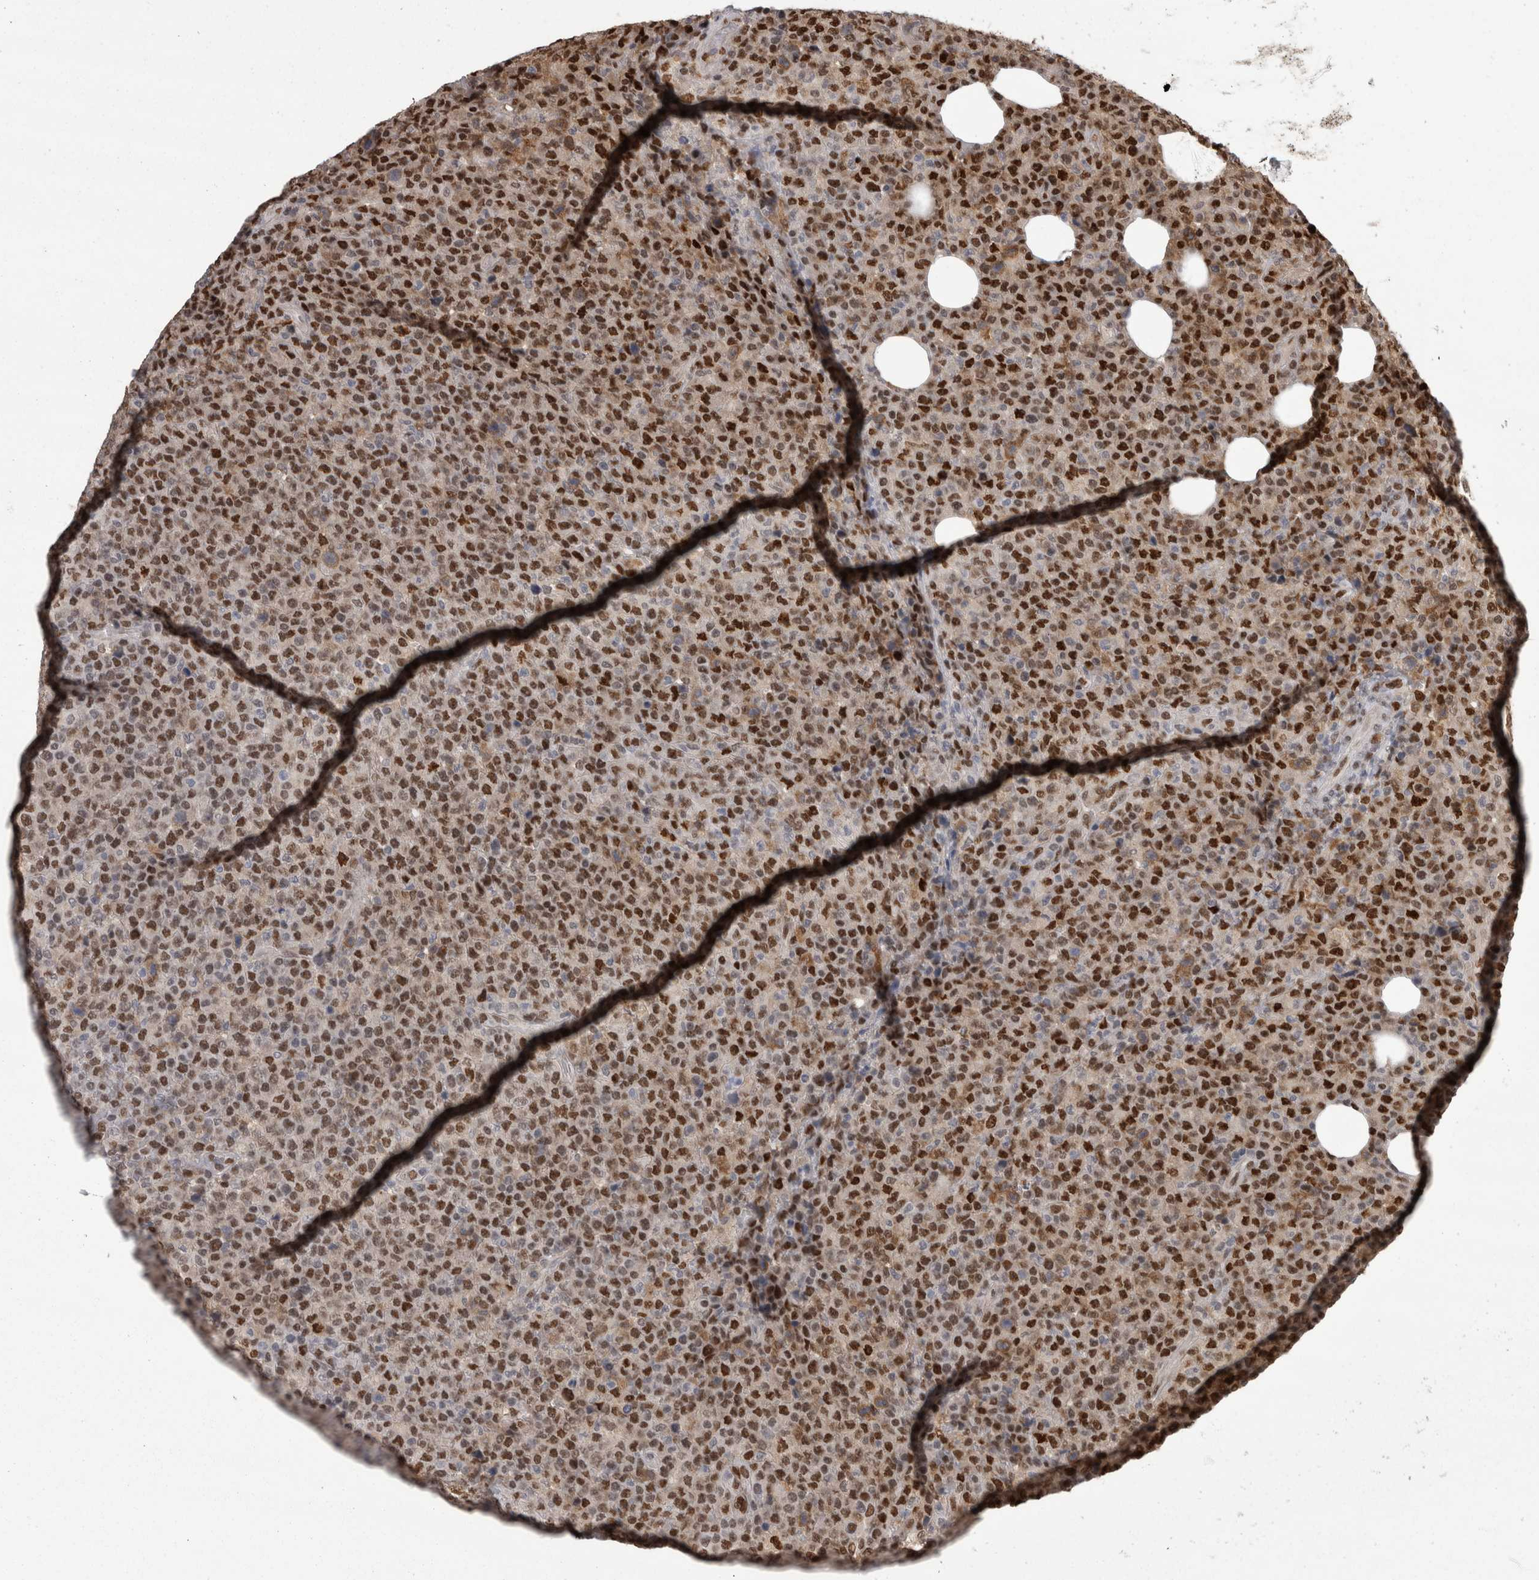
{"staining": {"intensity": "strong", "quantity": ">75%", "location": "nuclear"}, "tissue": "lymphoma", "cell_type": "Tumor cells", "image_type": "cancer", "snomed": [{"axis": "morphology", "description": "Malignant lymphoma, non-Hodgkin's type, High grade"}, {"axis": "topography", "description": "Lymph node"}], "caption": "IHC micrograph of lymphoma stained for a protein (brown), which exhibits high levels of strong nuclear expression in about >75% of tumor cells.", "gene": "C1orf54", "patient": {"sex": "male", "age": 13}}